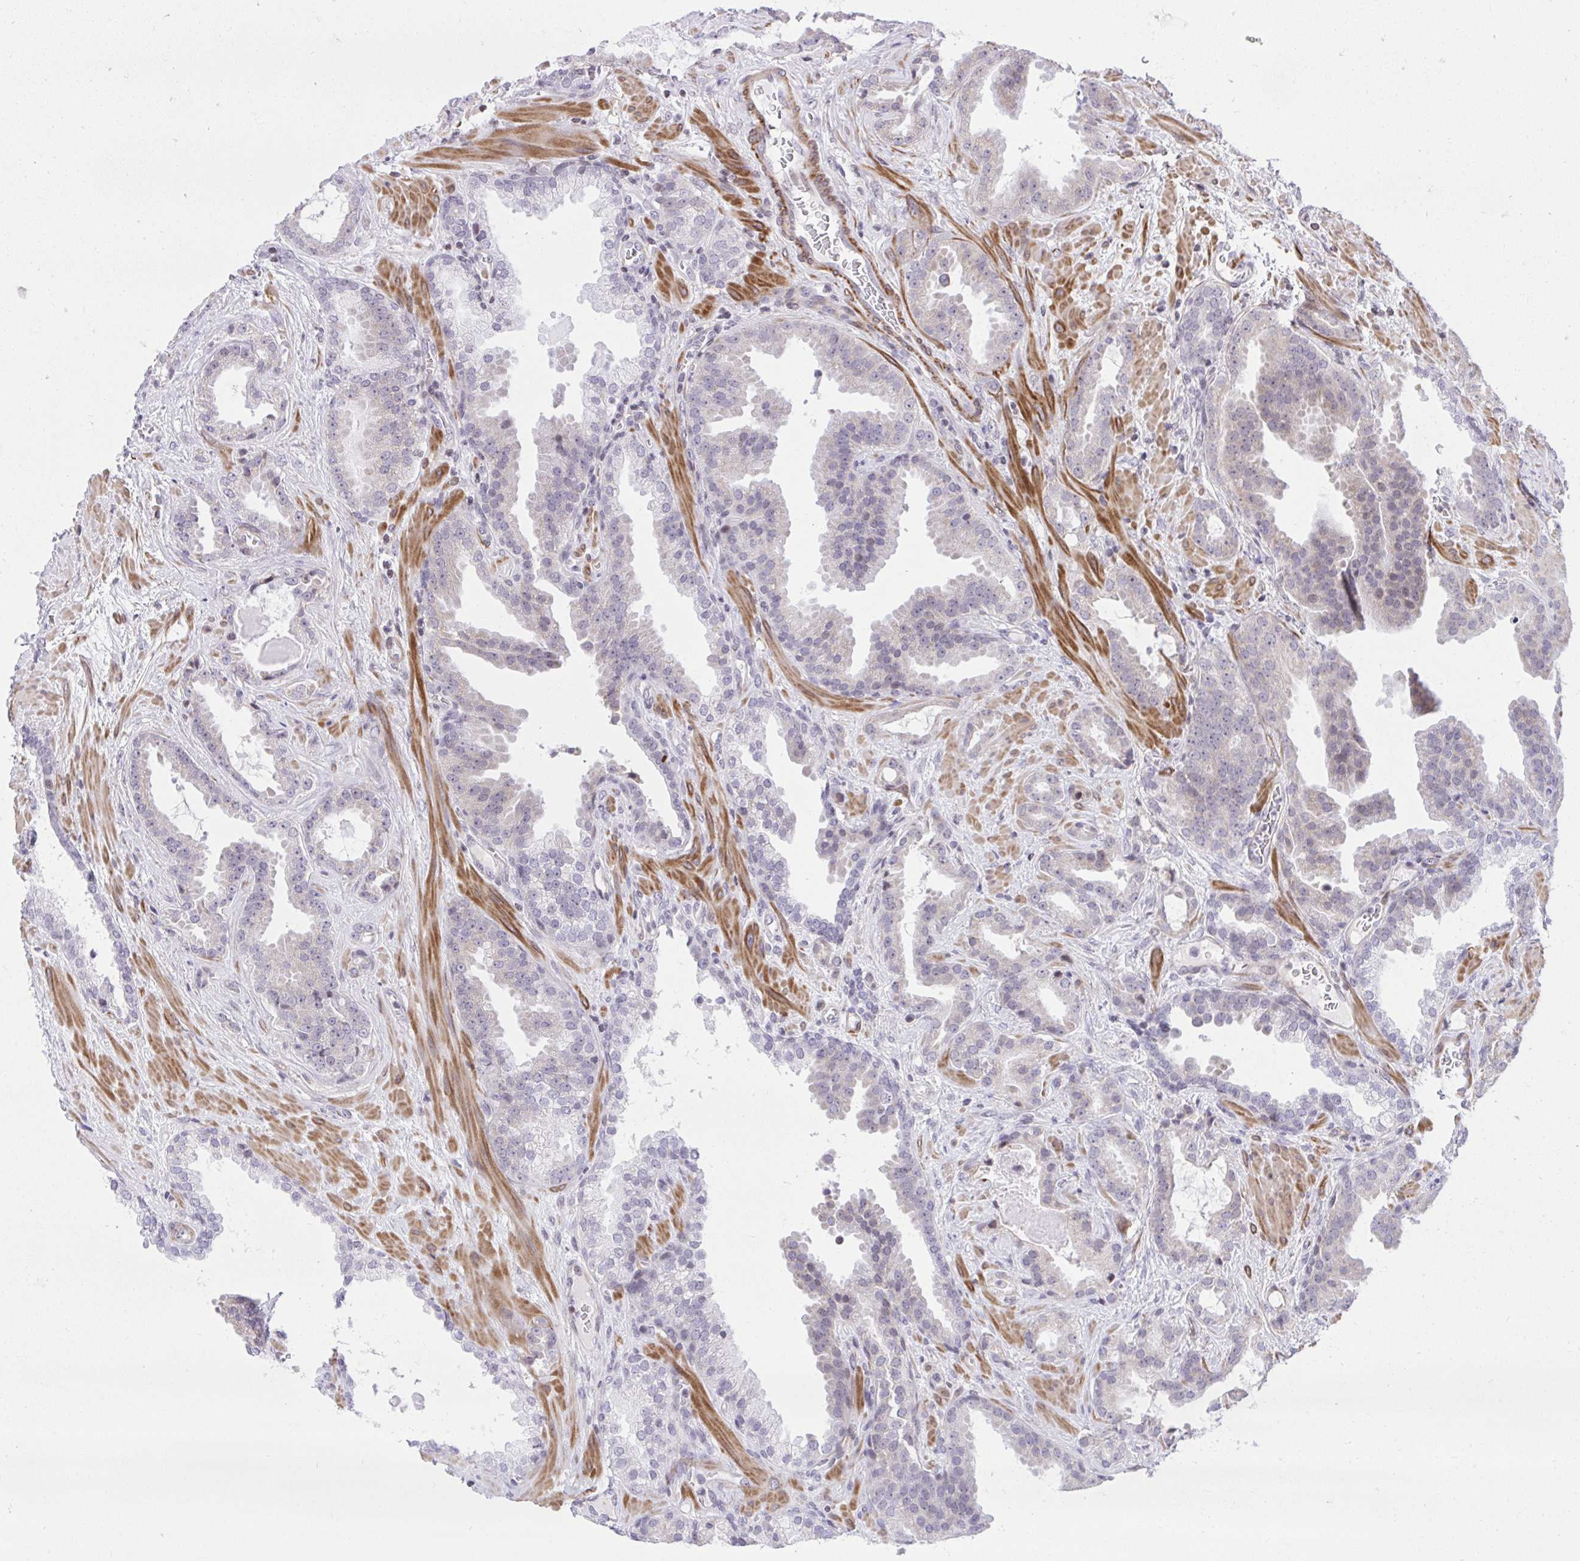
{"staining": {"intensity": "weak", "quantity": "<25%", "location": "cytoplasmic/membranous"}, "tissue": "prostate cancer", "cell_type": "Tumor cells", "image_type": "cancer", "snomed": [{"axis": "morphology", "description": "Adenocarcinoma, Low grade"}, {"axis": "topography", "description": "Prostate"}], "caption": "Histopathology image shows no protein positivity in tumor cells of prostate low-grade adenocarcinoma tissue.", "gene": "KCNN4", "patient": {"sex": "male", "age": 62}}